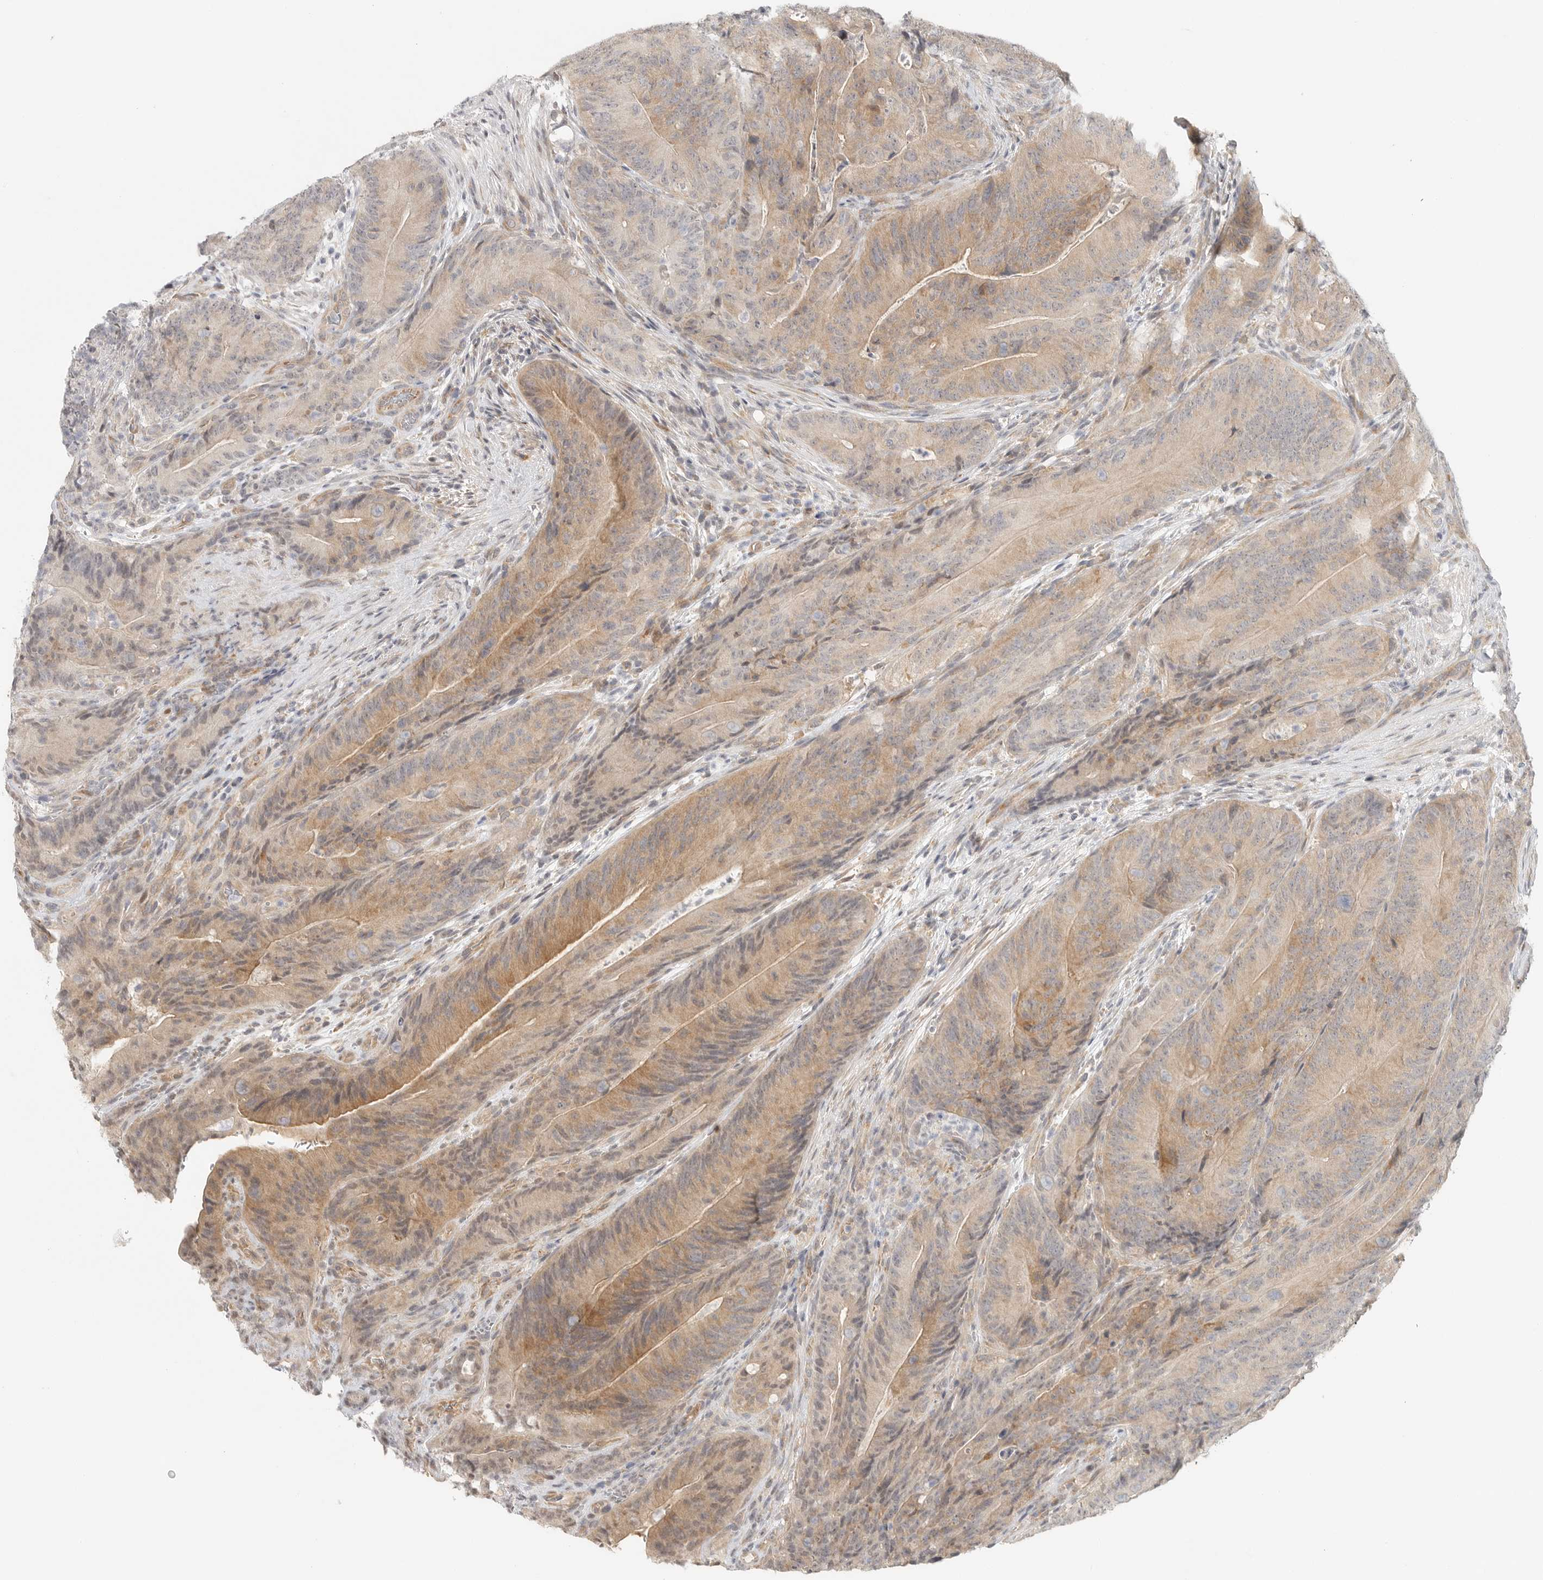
{"staining": {"intensity": "moderate", "quantity": "25%-75%", "location": "cytoplasmic/membranous"}, "tissue": "colorectal cancer", "cell_type": "Tumor cells", "image_type": "cancer", "snomed": [{"axis": "morphology", "description": "Normal tissue, NOS"}, {"axis": "topography", "description": "Colon"}], "caption": "Immunohistochemistry (IHC) (DAB) staining of colorectal cancer reveals moderate cytoplasmic/membranous protein positivity in approximately 25%-75% of tumor cells.", "gene": "HDAC6", "patient": {"sex": "female", "age": 82}}